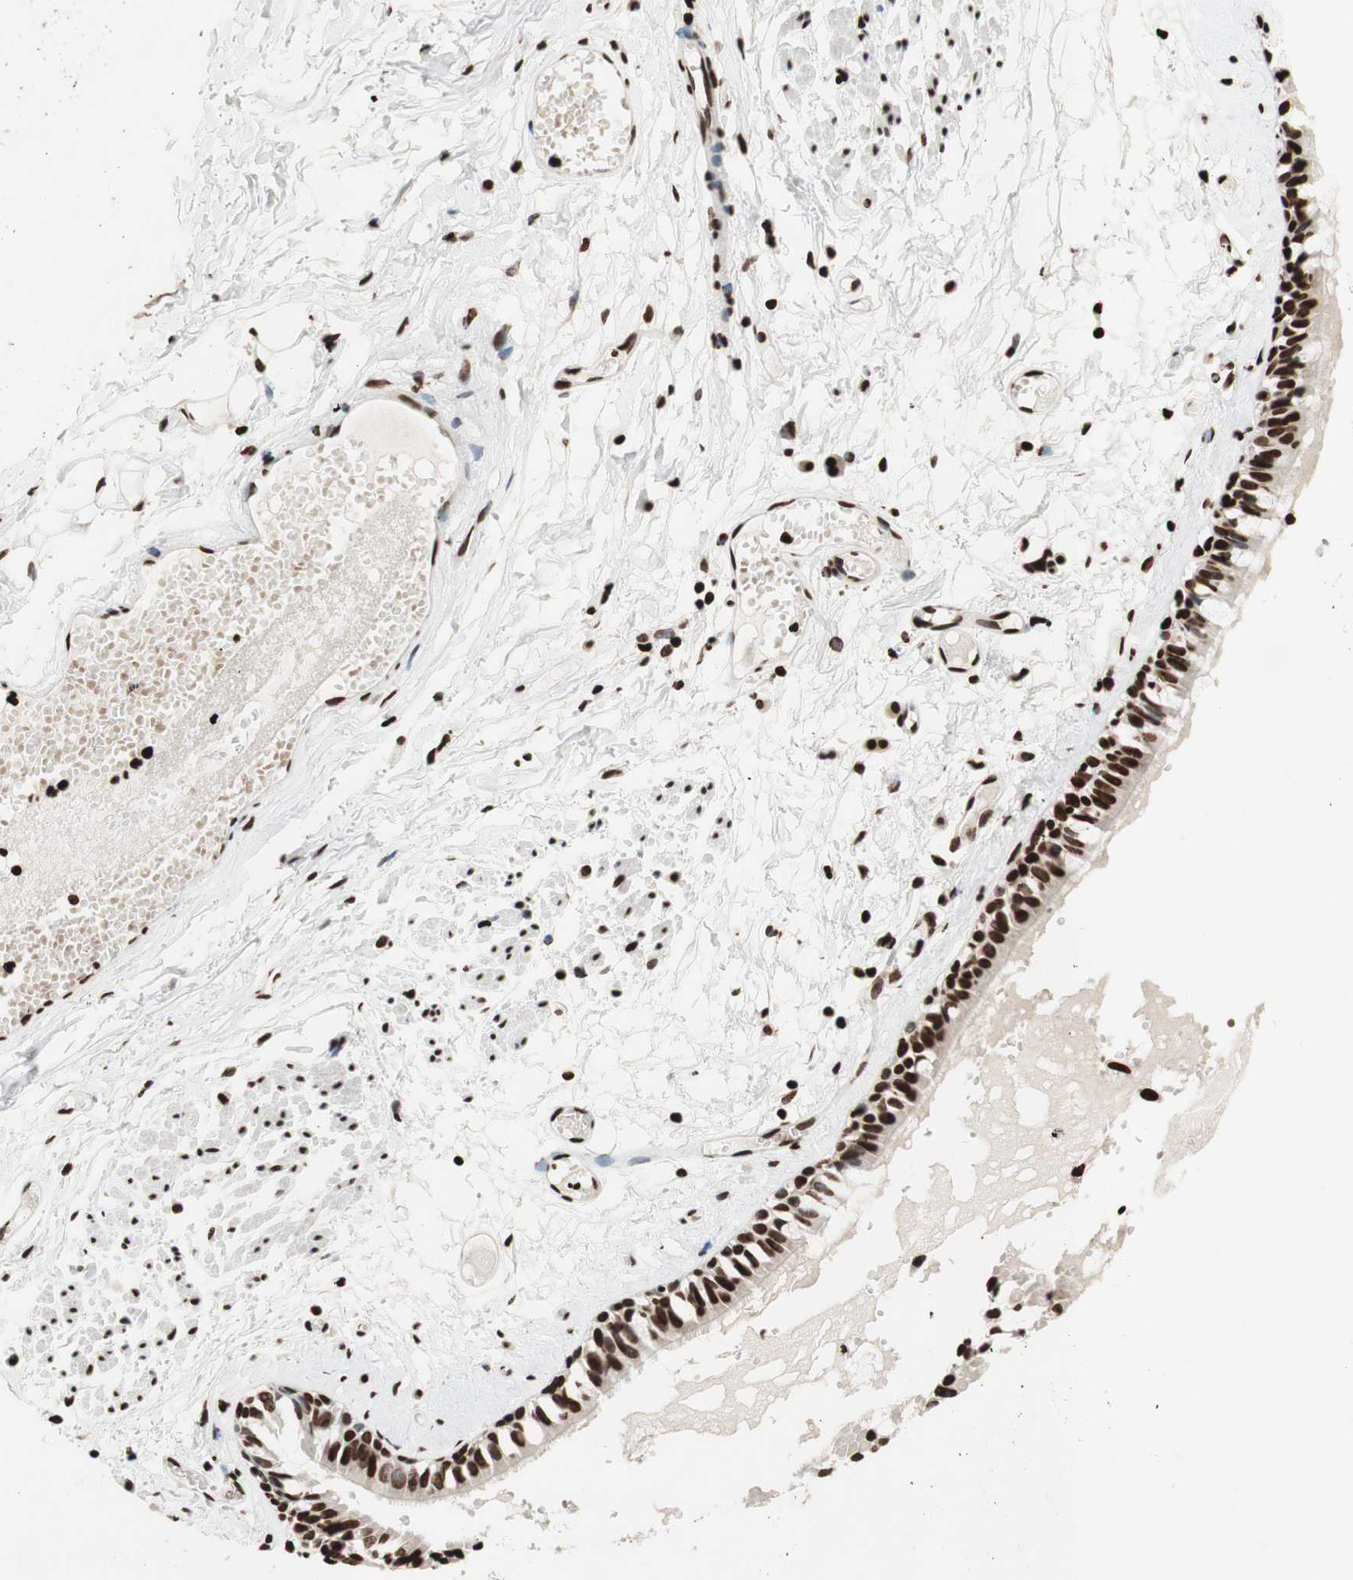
{"staining": {"intensity": "strong", "quantity": ">75%", "location": "nuclear"}, "tissue": "bronchus", "cell_type": "Respiratory epithelial cells", "image_type": "normal", "snomed": [{"axis": "morphology", "description": "Normal tissue, NOS"}, {"axis": "morphology", "description": "Inflammation, NOS"}, {"axis": "topography", "description": "Cartilage tissue"}, {"axis": "topography", "description": "Lung"}], "caption": "This micrograph demonstrates unremarkable bronchus stained with immunohistochemistry to label a protein in brown. The nuclear of respiratory epithelial cells show strong positivity for the protein. Nuclei are counter-stained blue.", "gene": "NCOA3", "patient": {"sex": "male", "age": 71}}